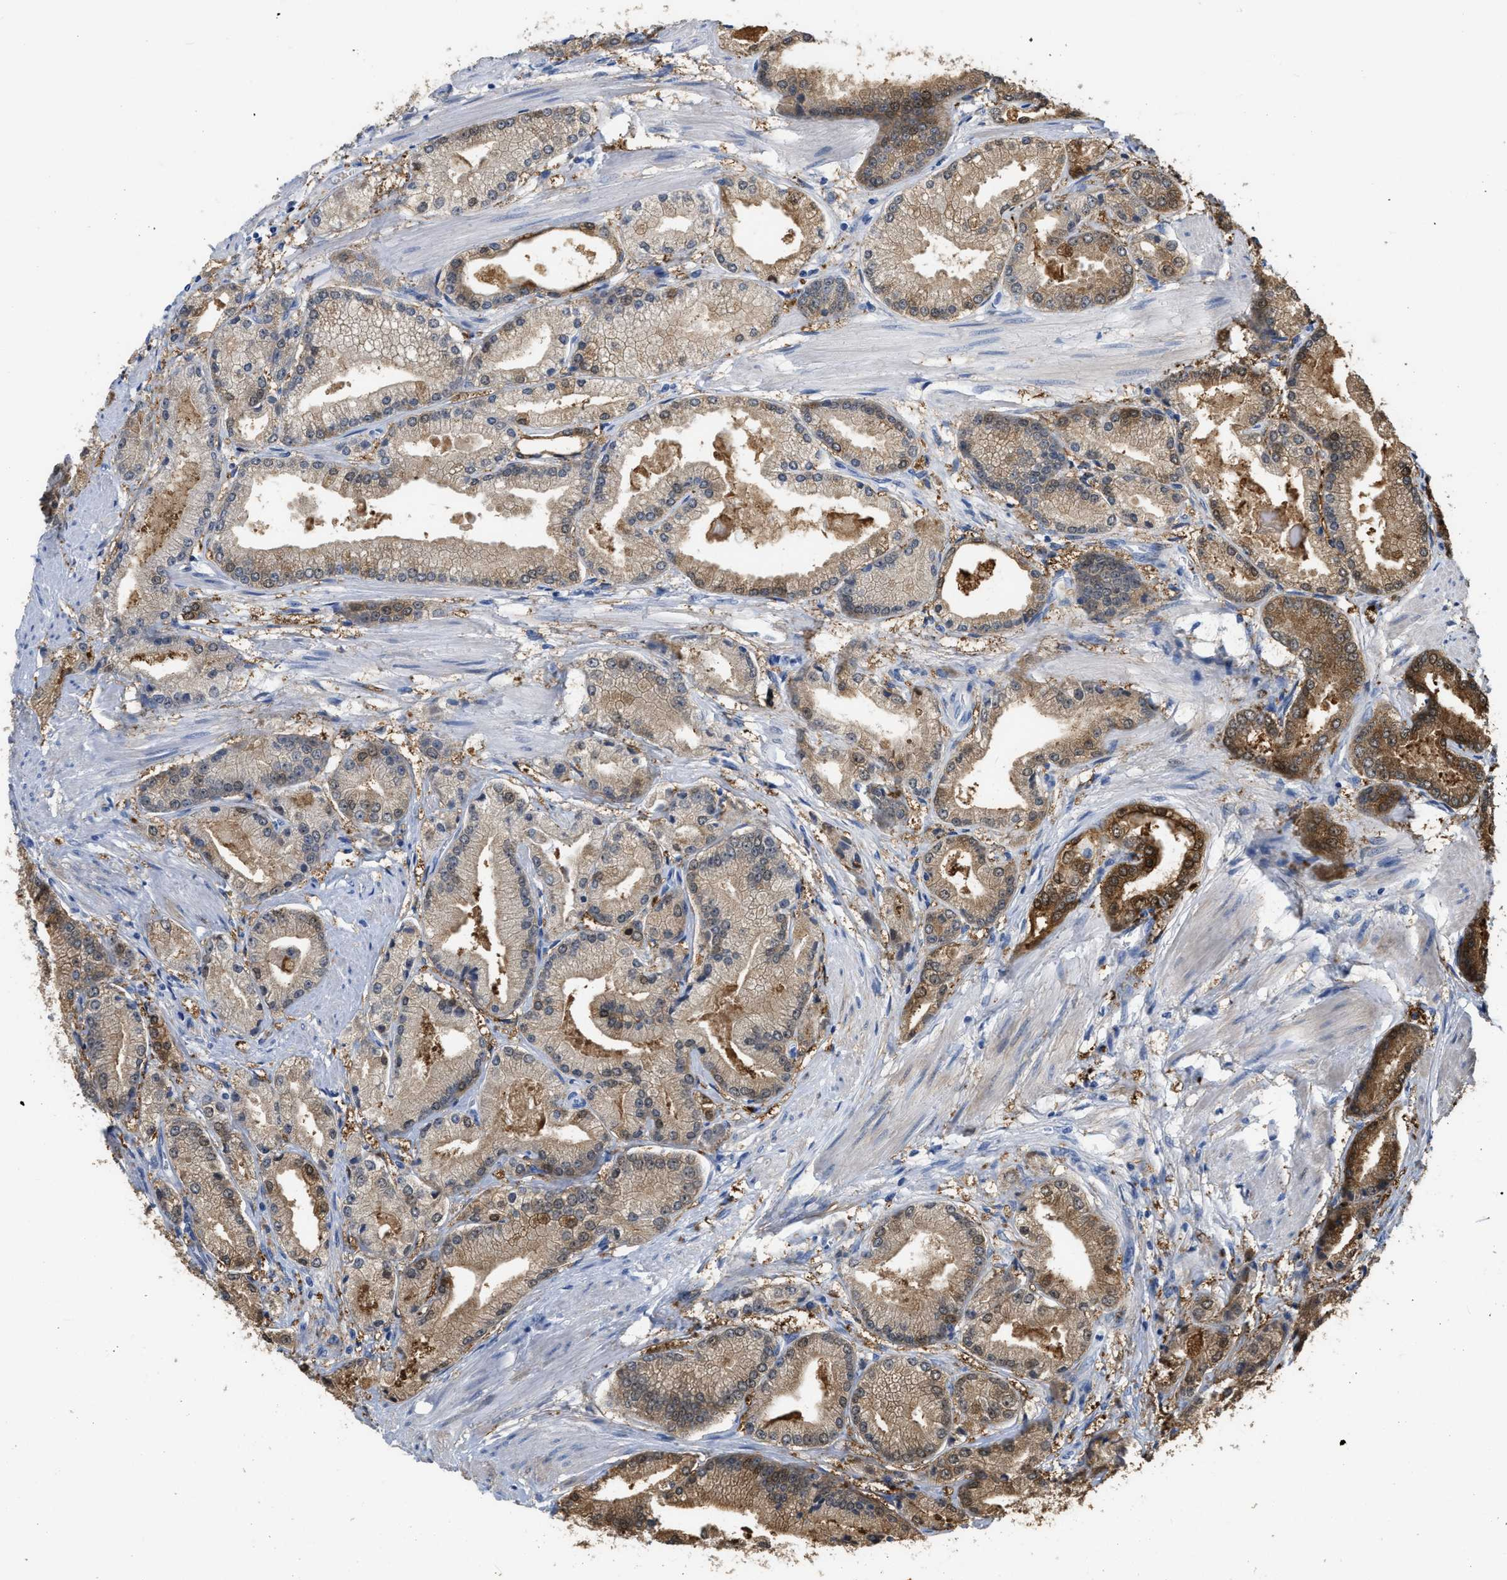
{"staining": {"intensity": "moderate", "quantity": ">75%", "location": "cytoplasmic/membranous"}, "tissue": "prostate cancer", "cell_type": "Tumor cells", "image_type": "cancer", "snomed": [{"axis": "morphology", "description": "Adenocarcinoma, High grade"}, {"axis": "topography", "description": "Prostate"}], "caption": "A micrograph of human prostate cancer (adenocarcinoma (high-grade)) stained for a protein exhibits moderate cytoplasmic/membranous brown staining in tumor cells.", "gene": "CRYM", "patient": {"sex": "male", "age": 50}}